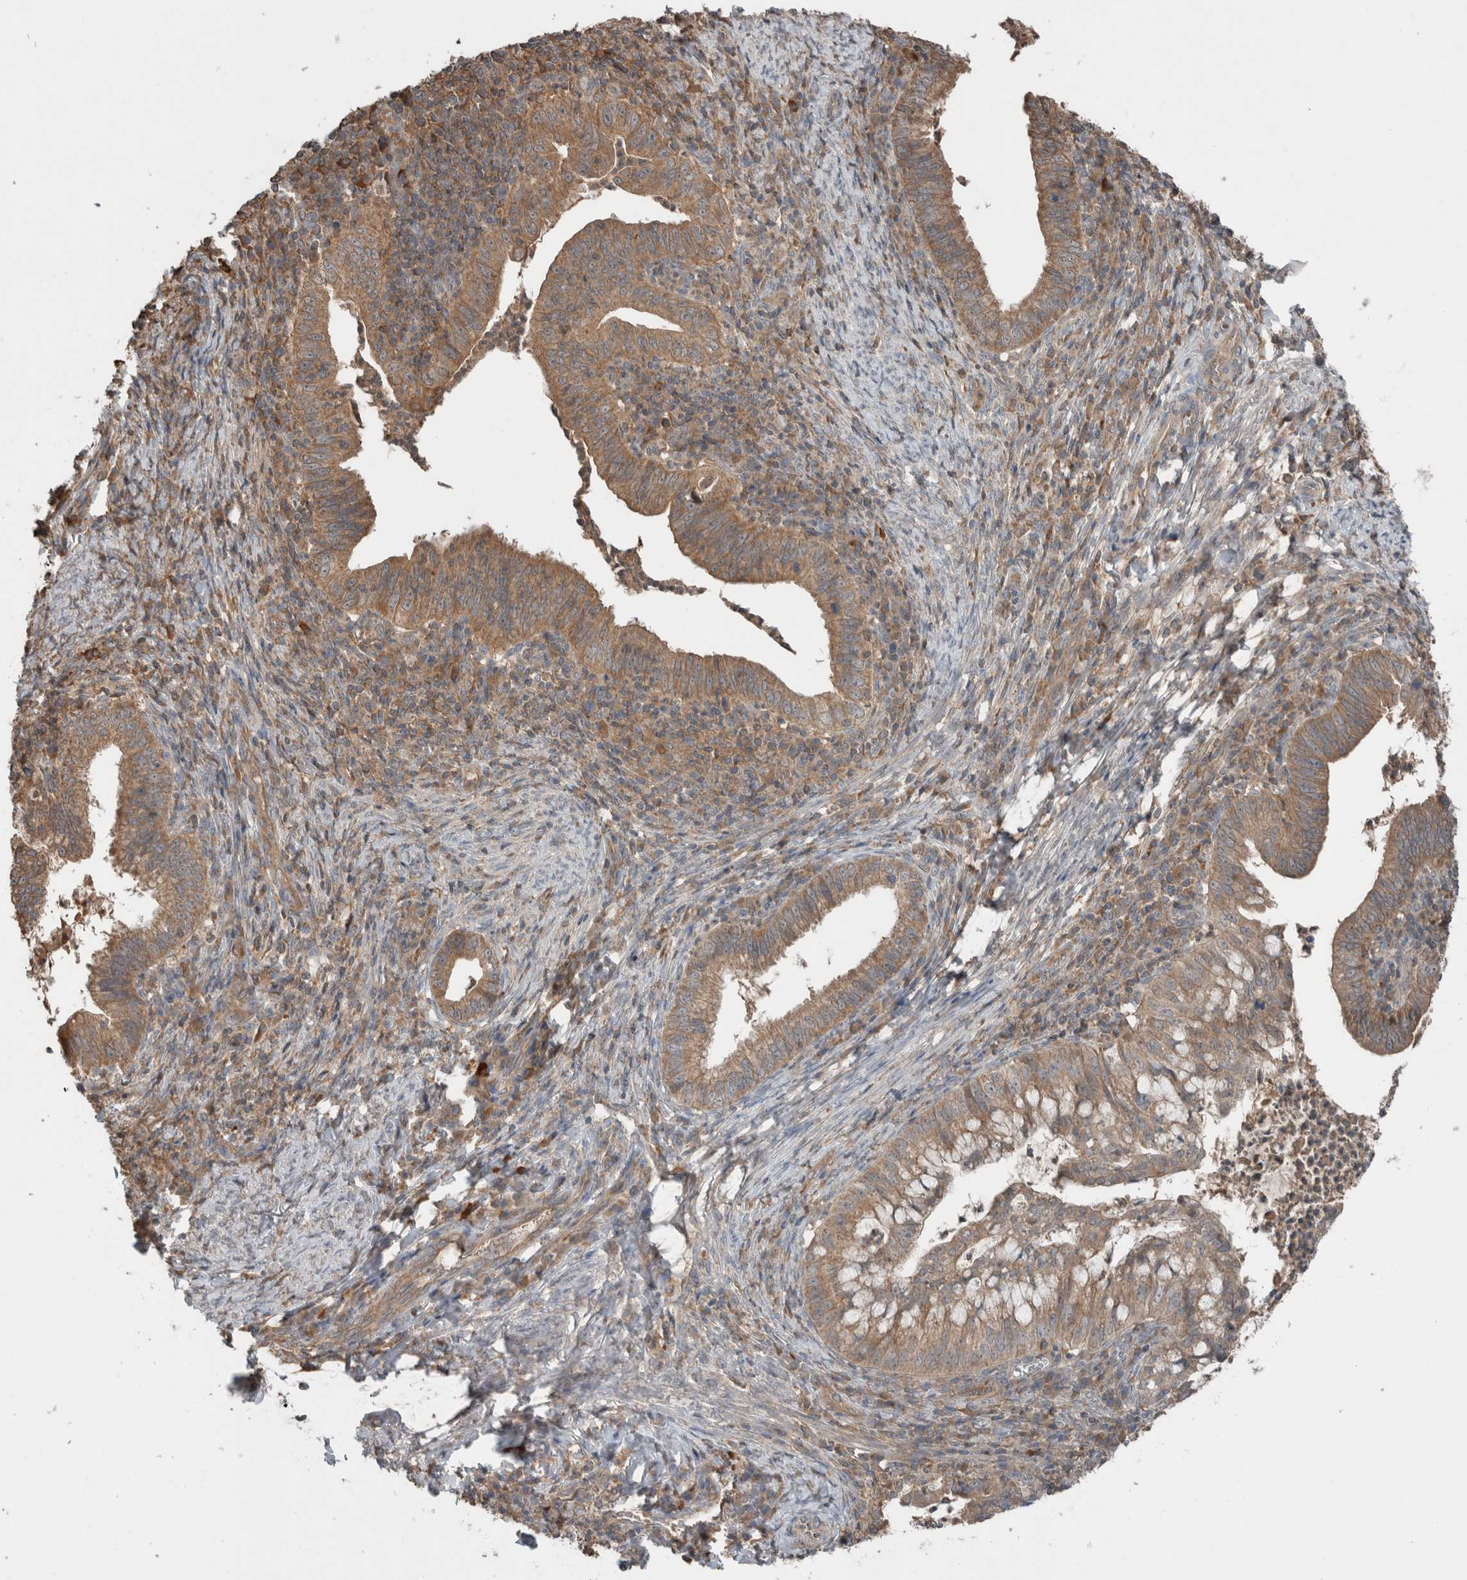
{"staining": {"intensity": "moderate", "quantity": ">75%", "location": "cytoplasmic/membranous"}, "tissue": "cervical cancer", "cell_type": "Tumor cells", "image_type": "cancer", "snomed": [{"axis": "morphology", "description": "Adenocarcinoma, NOS"}, {"axis": "topography", "description": "Cervix"}], "caption": "A histopathology image of human cervical cancer stained for a protein displays moderate cytoplasmic/membranous brown staining in tumor cells. Nuclei are stained in blue.", "gene": "KLK14", "patient": {"sex": "female", "age": 36}}